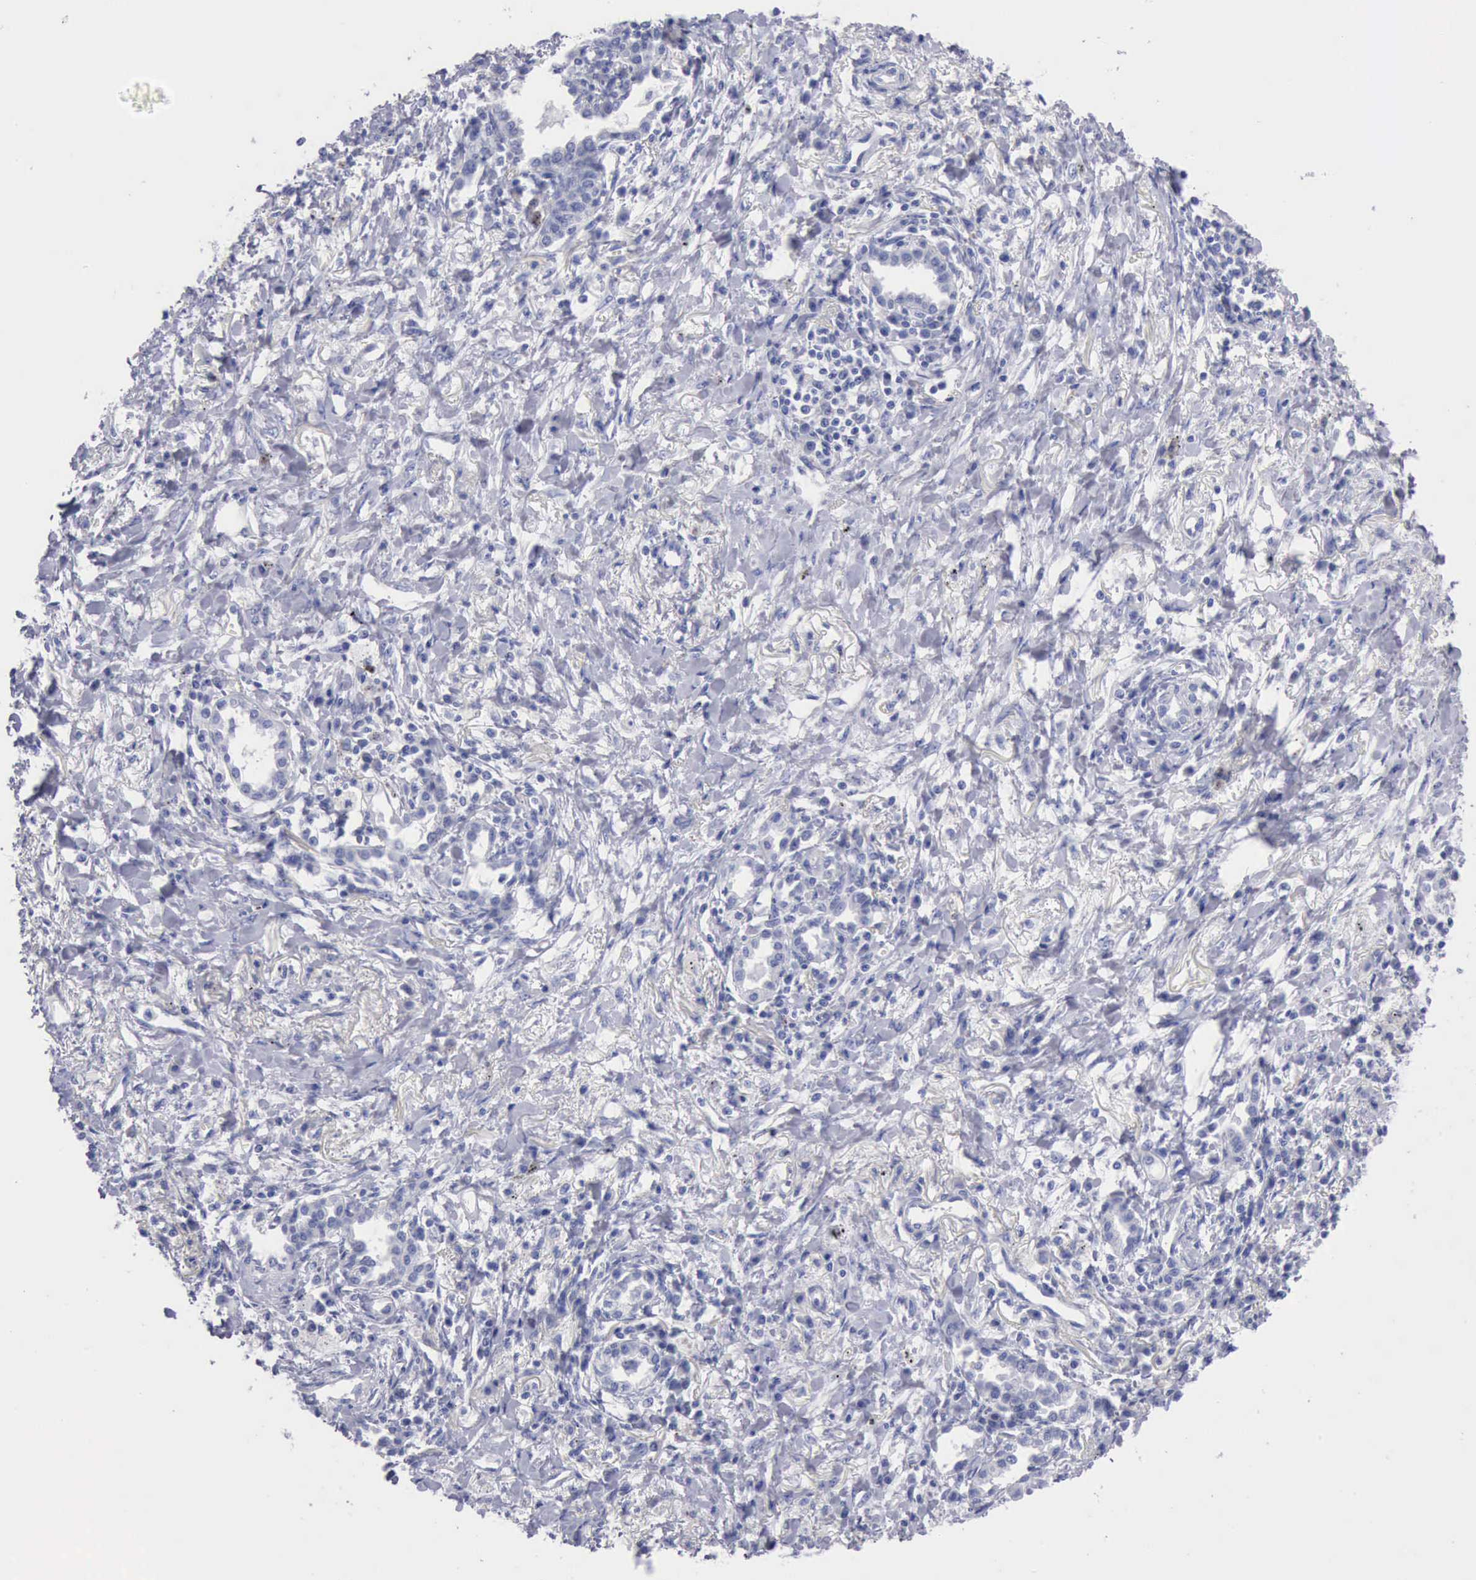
{"staining": {"intensity": "negative", "quantity": "none", "location": "none"}, "tissue": "lung cancer", "cell_type": "Tumor cells", "image_type": "cancer", "snomed": [{"axis": "morphology", "description": "Adenocarcinoma, NOS"}, {"axis": "topography", "description": "Lung"}], "caption": "IHC of adenocarcinoma (lung) exhibits no expression in tumor cells.", "gene": "ANGEL1", "patient": {"sex": "male", "age": 60}}